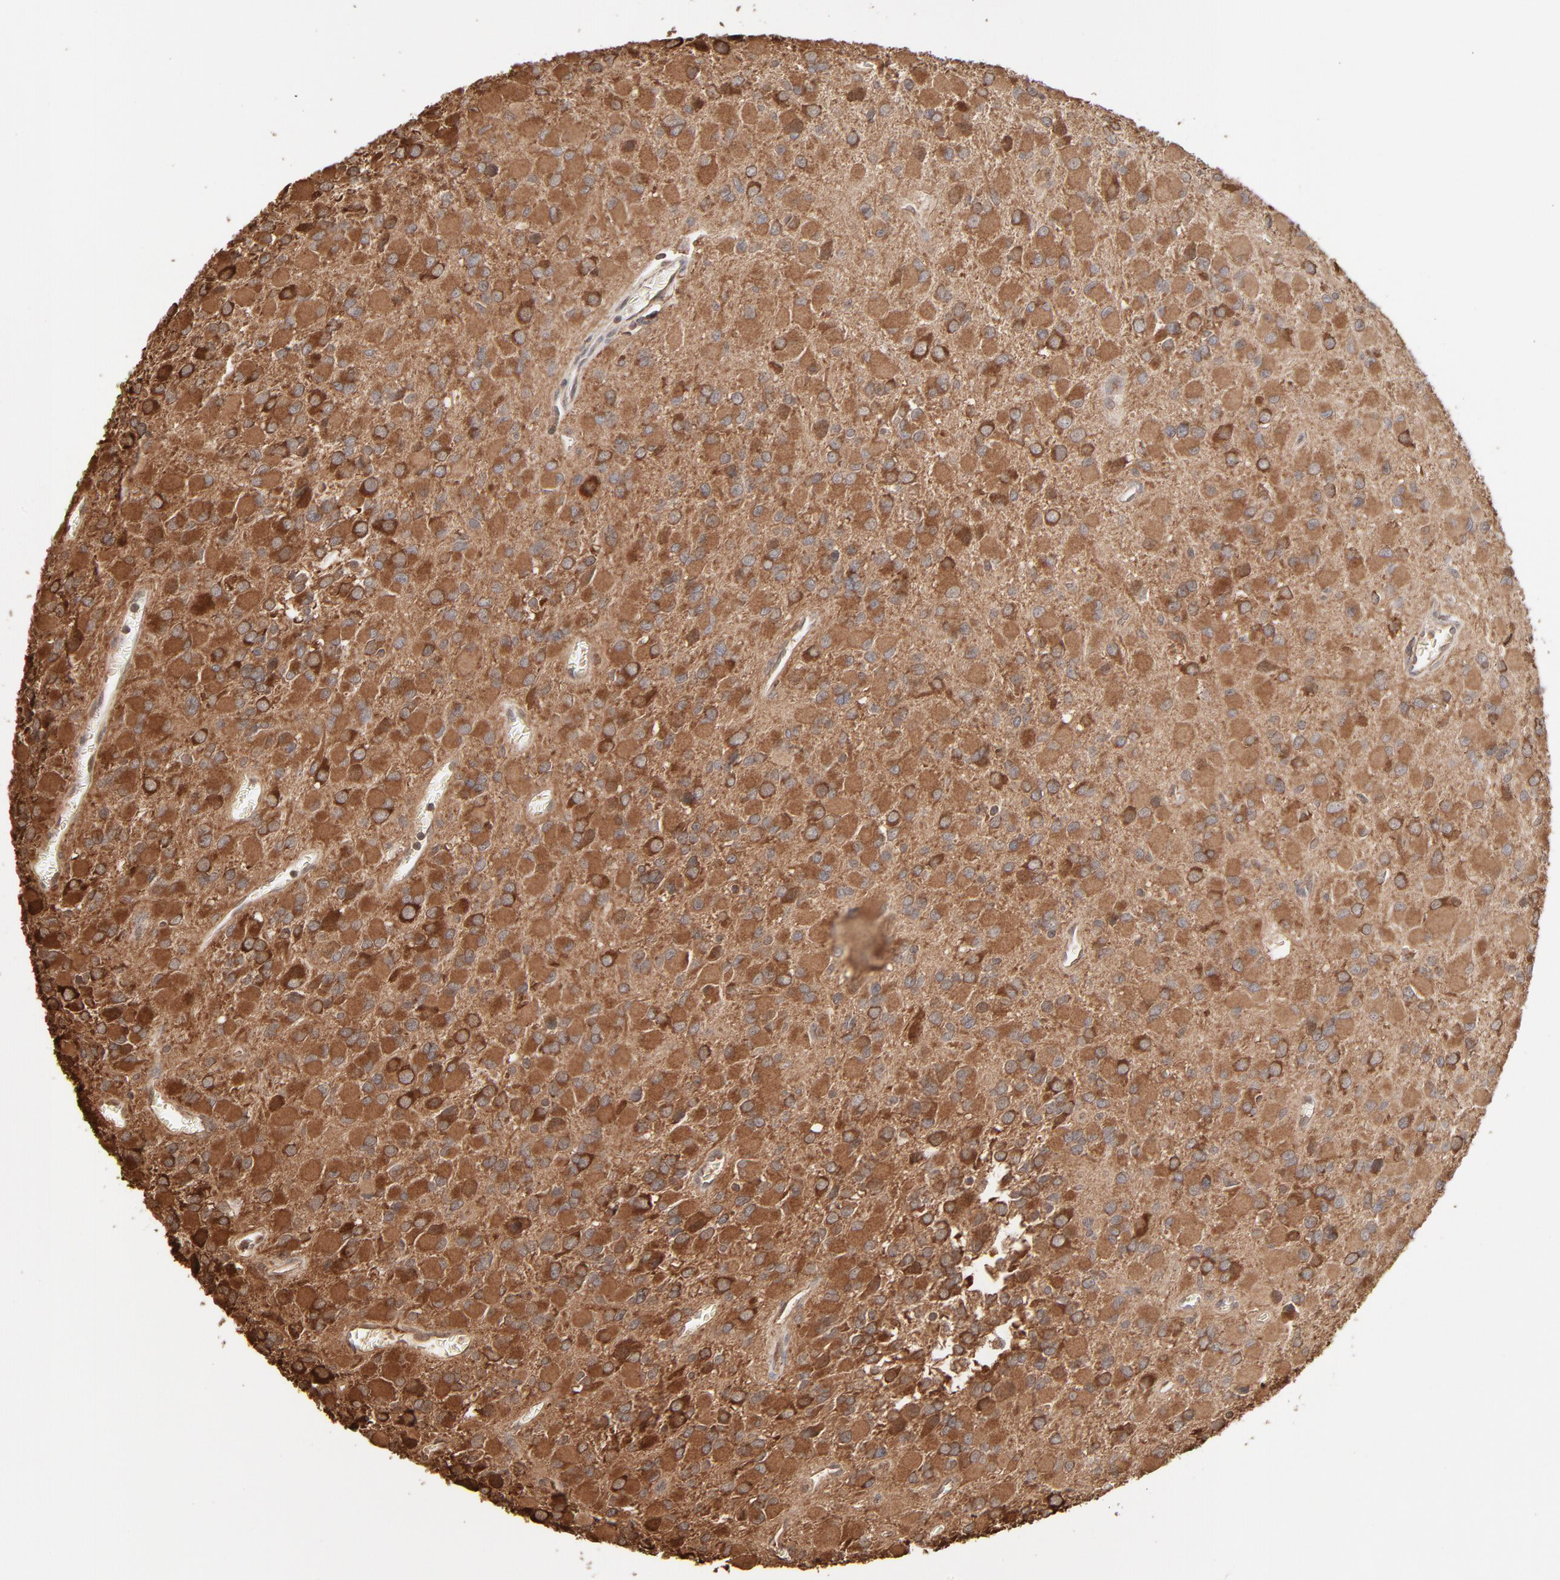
{"staining": {"intensity": "moderate", "quantity": ">75%", "location": "cytoplasmic/membranous"}, "tissue": "glioma", "cell_type": "Tumor cells", "image_type": "cancer", "snomed": [{"axis": "morphology", "description": "Glioma, malignant, Low grade"}, {"axis": "topography", "description": "Brain"}], "caption": "Immunohistochemical staining of malignant glioma (low-grade) exhibits medium levels of moderate cytoplasmic/membranous positivity in approximately >75% of tumor cells.", "gene": "PPP2CA", "patient": {"sex": "male", "age": 42}}